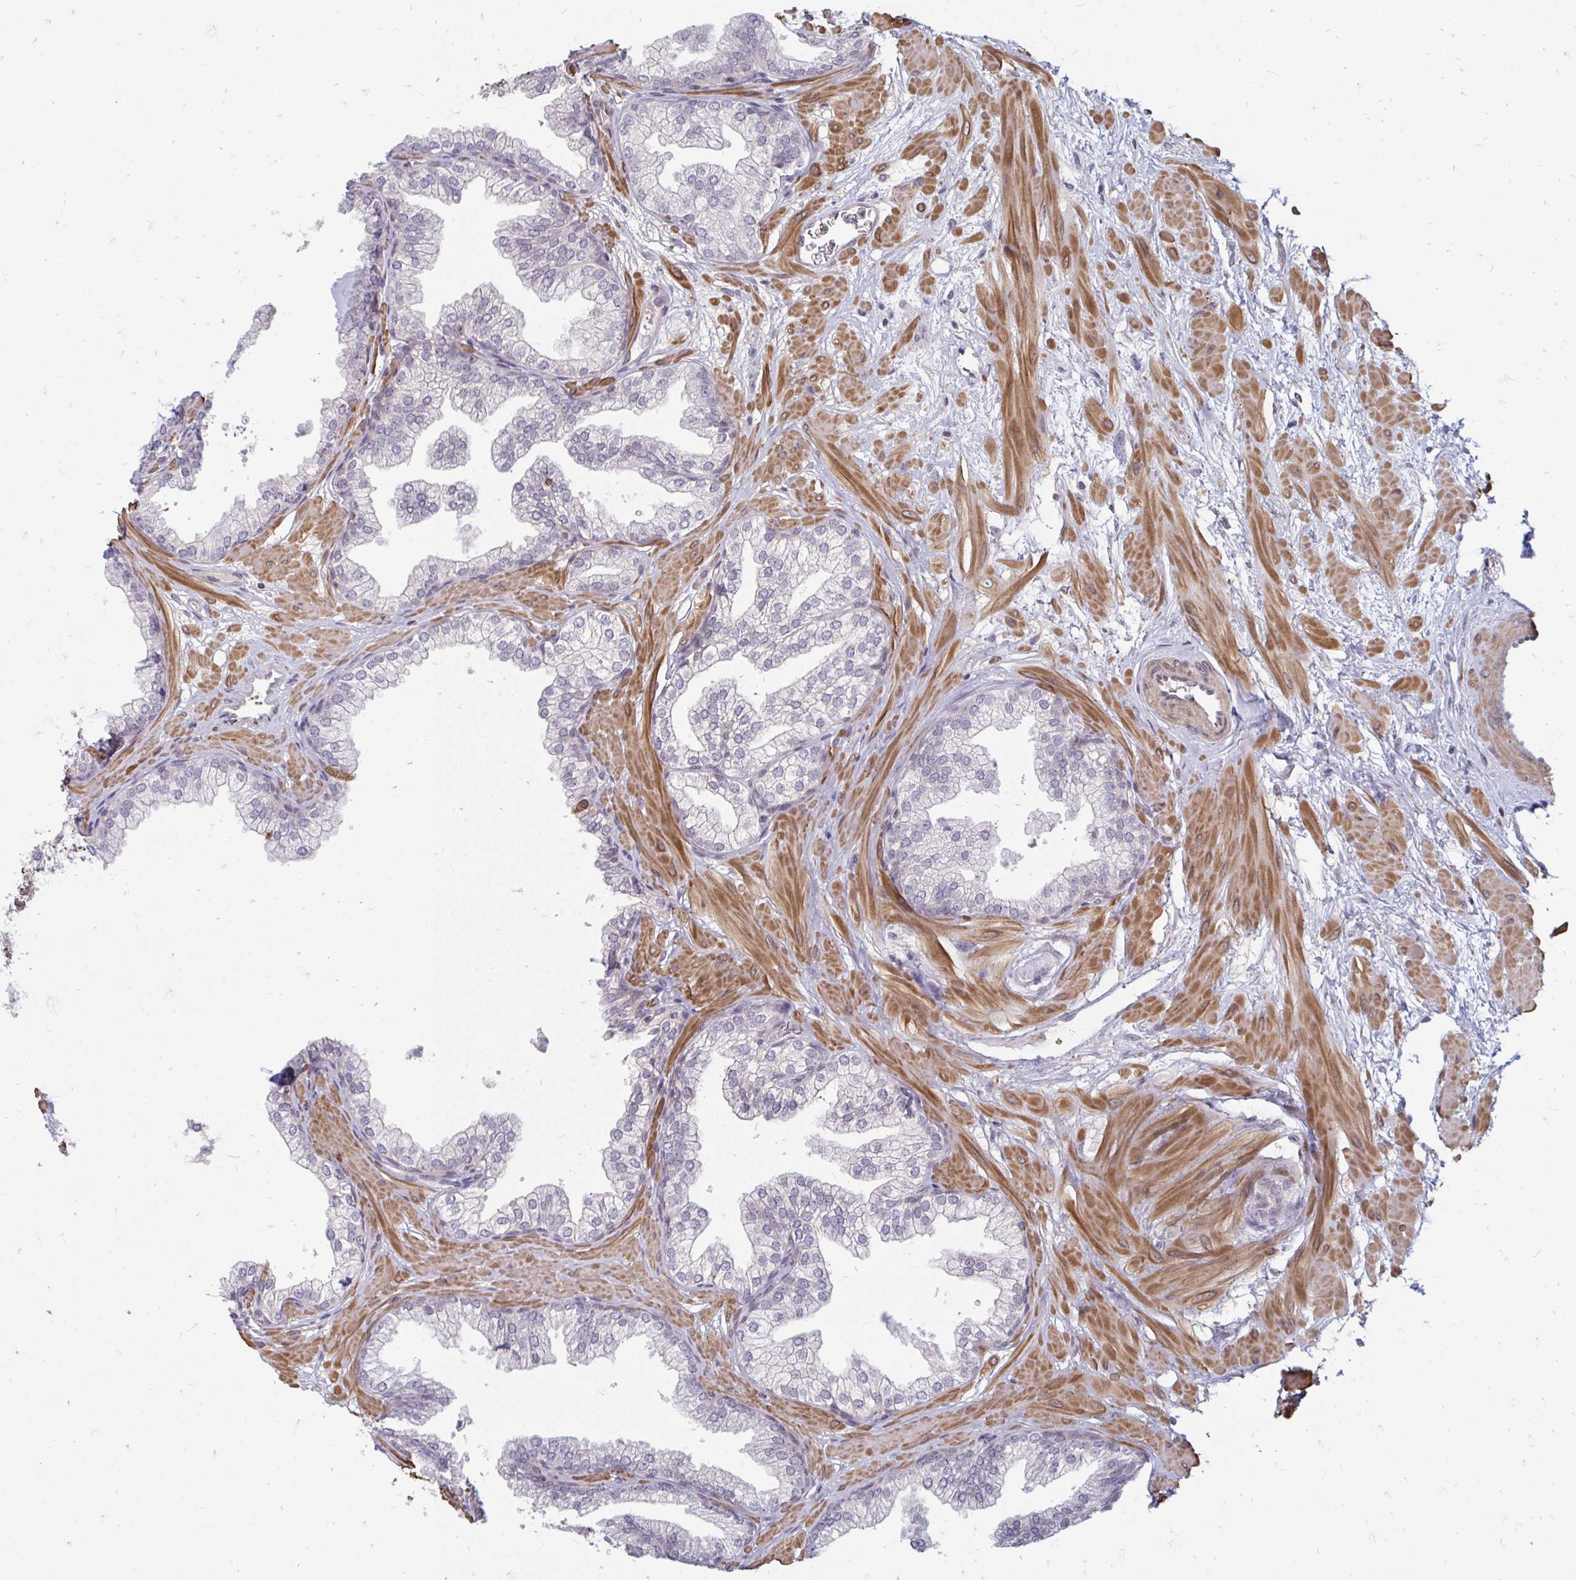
{"staining": {"intensity": "weak", "quantity": "<25%", "location": "cytoplasmic/membranous"}, "tissue": "prostate", "cell_type": "Glandular cells", "image_type": "normal", "snomed": [{"axis": "morphology", "description": "Normal tissue, NOS"}, {"axis": "topography", "description": "Prostate"}], "caption": "Glandular cells show no significant expression in unremarkable prostate. (Immunohistochemistry, brightfield microscopy, high magnification).", "gene": "GPC5", "patient": {"sex": "male", "age": 37}}